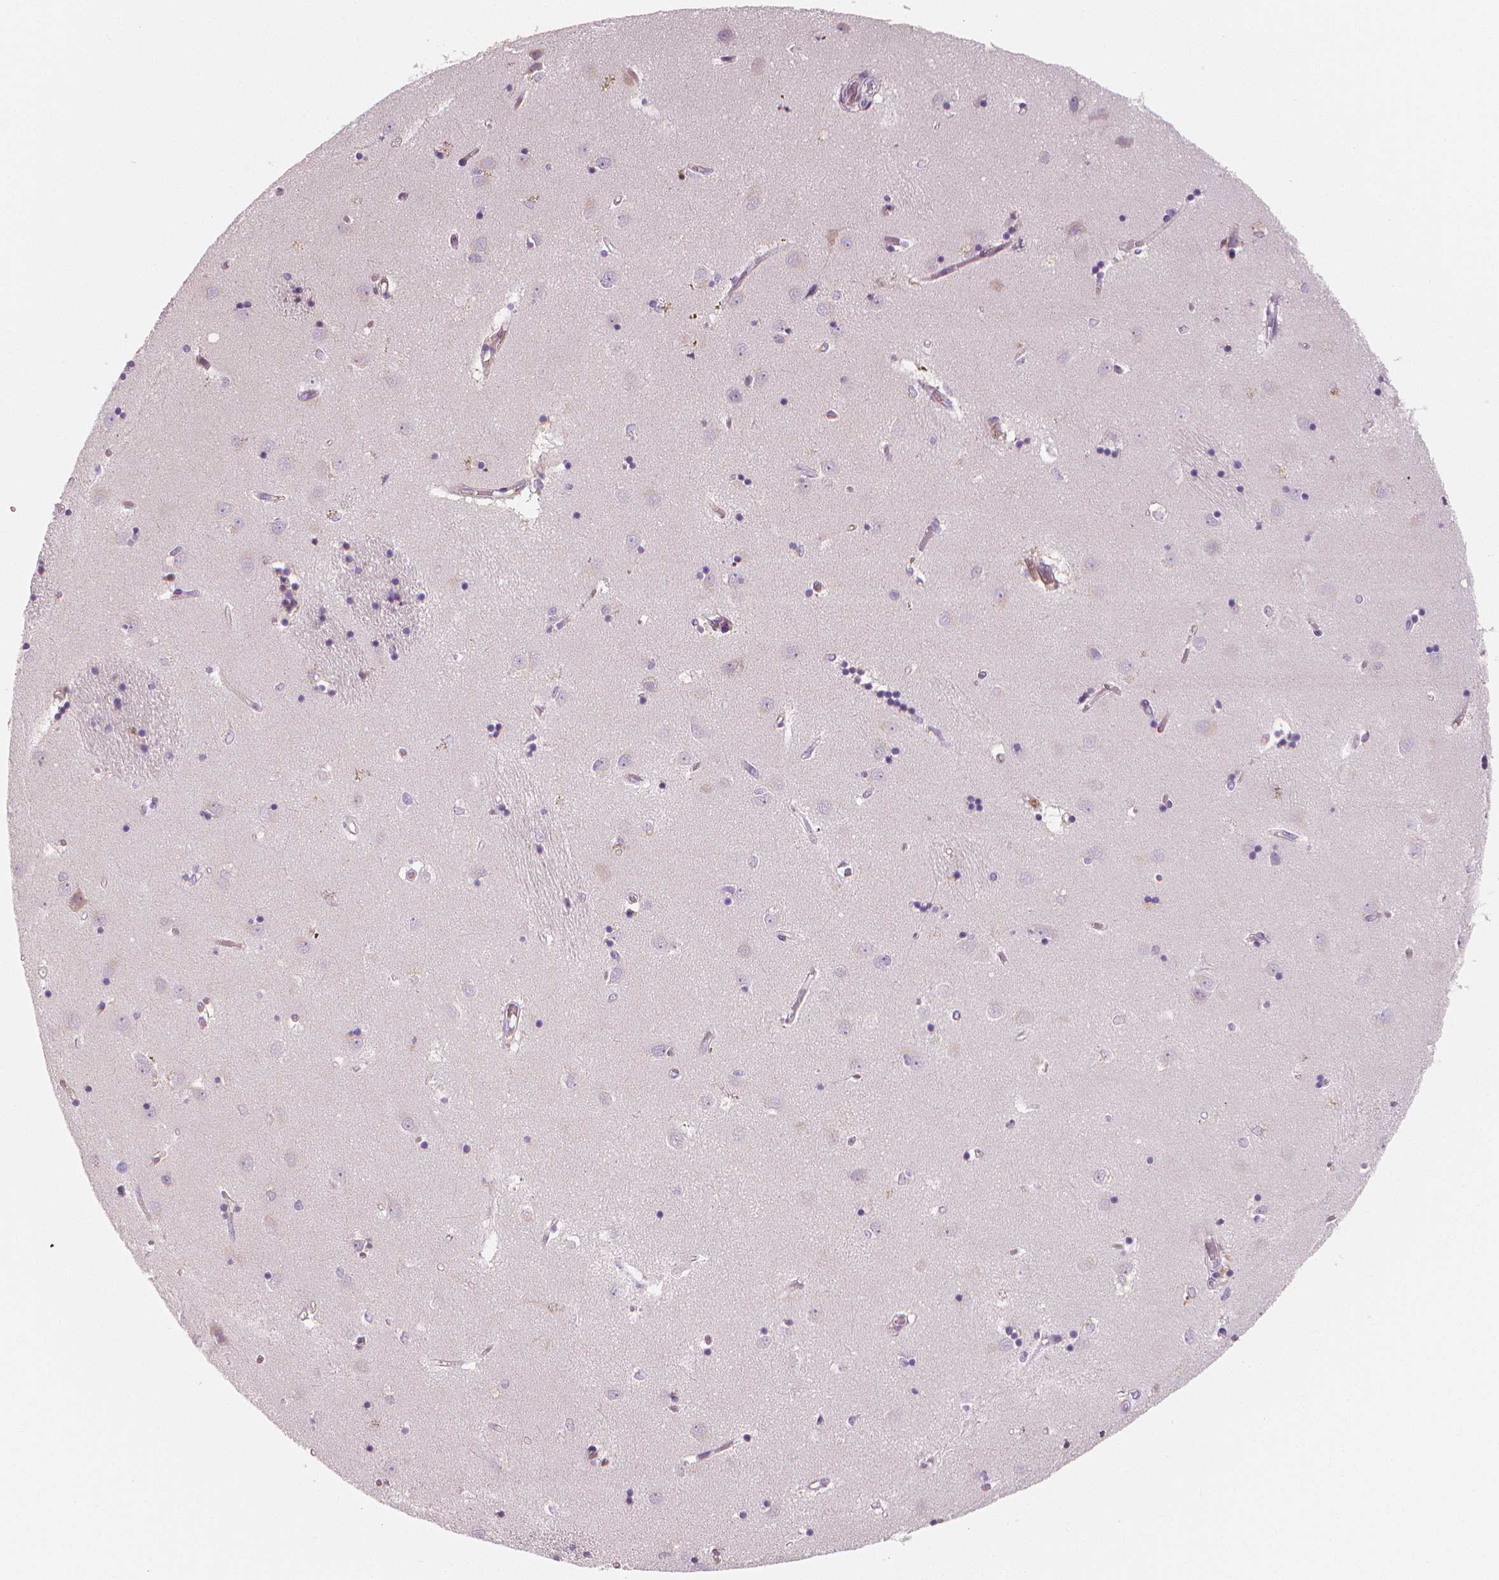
{"staining": {"intensity": "negative", "quantity": "none", "location": "none"}, "tissue": "caudate", "cell_type": "Glial cells", "image_type": "normal", "snomed": [{"axis": "morphology", "description": "Normal tissue, NOS"}, {"axis": "topography", "description": "Lateral ventricle wall"}], "caption": "A high-resolution micrograph shows immunohistochemistry (IHC) staining of normal caudate, which reveals no significant positivity in glial cells.", "gene": "APOA4", "patient": {"sex": "male", "age": 54}}